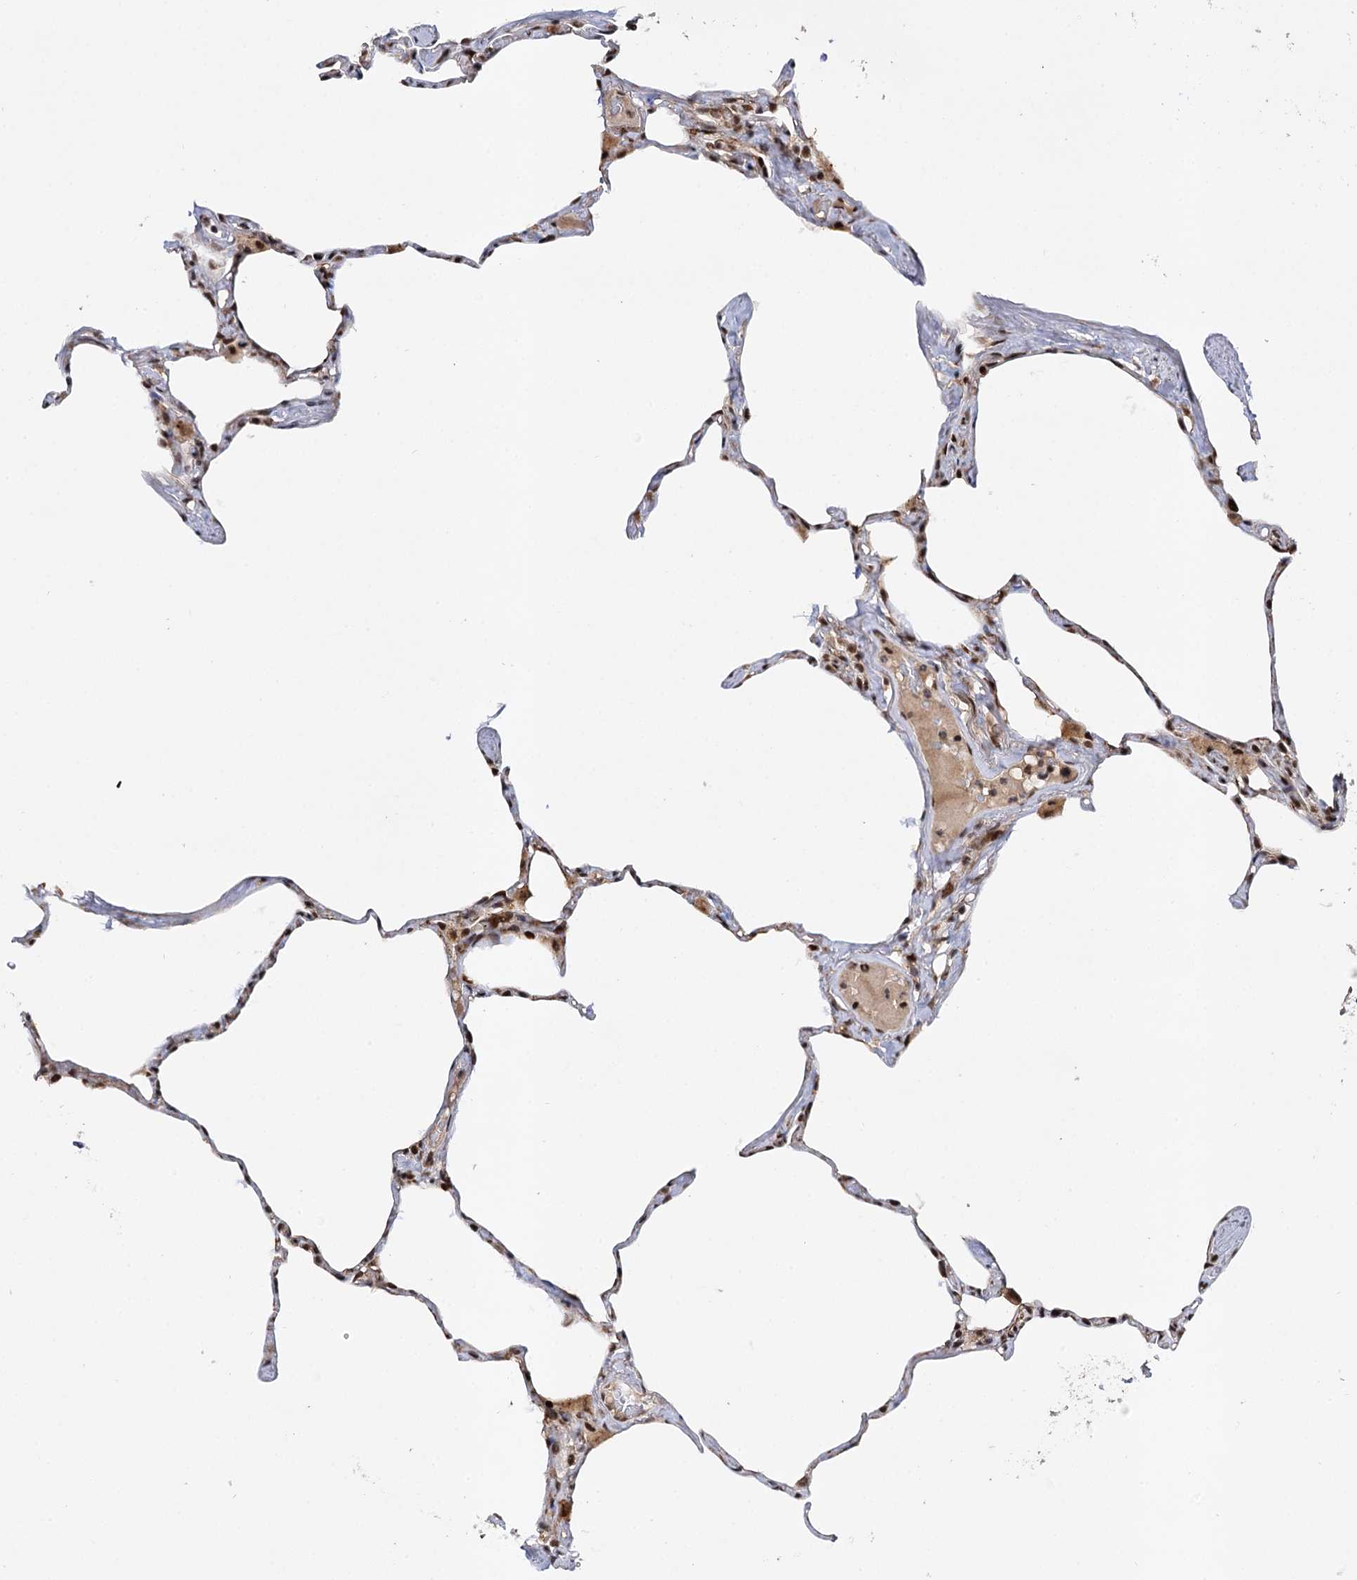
{"staining": {"intensity": "moderate", "quantity": "<25%", "location": "nuclear"}, "tissue": "lung", "cell_type": "Alveolar cells", "image_type": "normal", "snomed": [{"axis": "morphology", "description": "Normal tissue, NOS"}, {"axis": "topography", "description": "Lung"}], "caption": "Moderate nuclear staining for a protein is seen in about <25% of alveolar cells of normal lung using immunohistochemistry (IHC).", "gene": "BUD13", "patient": {"sex": "male", "age": 65}}